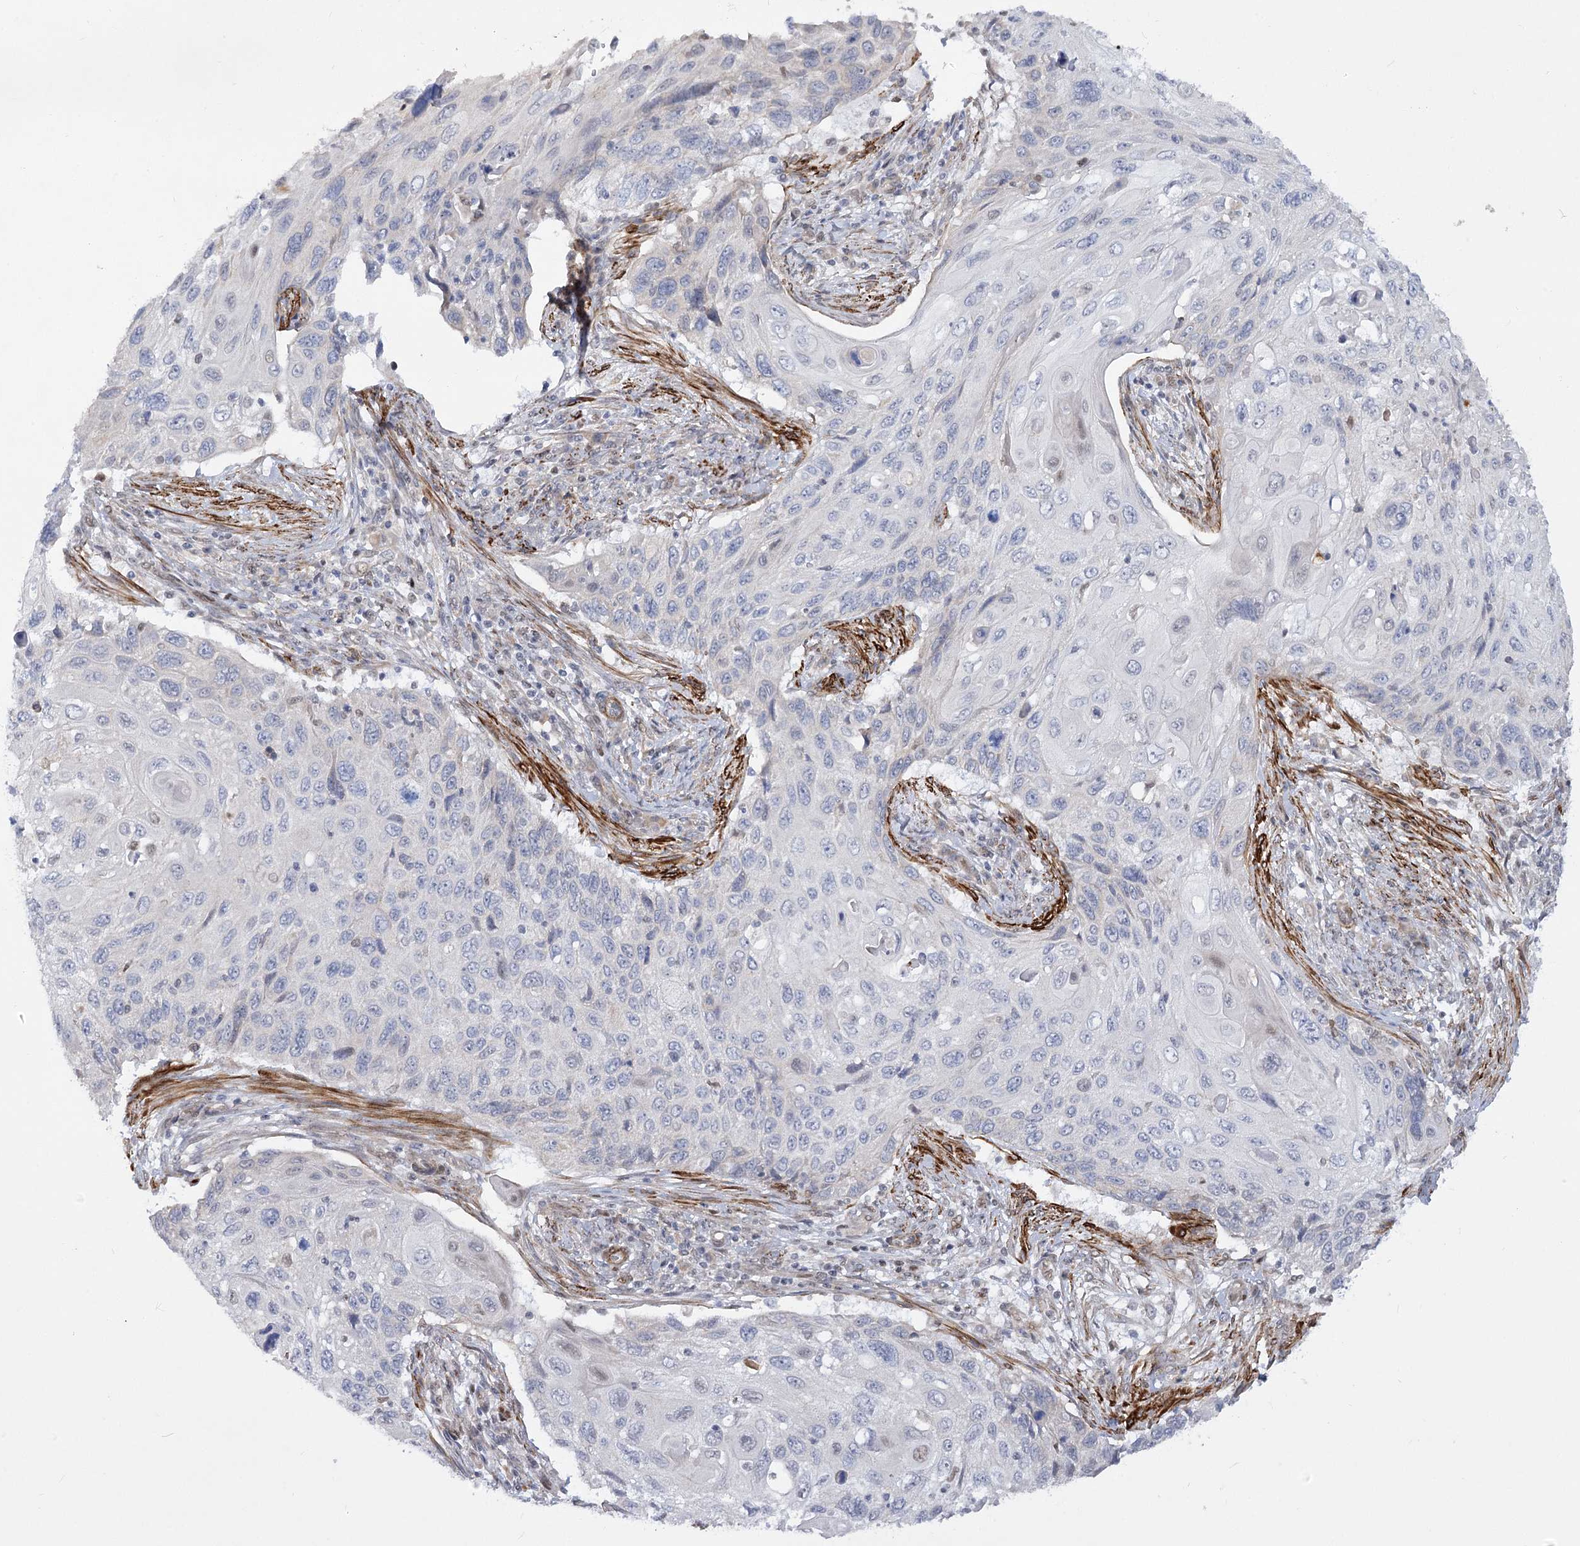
{"staining": {"intensity": "negative", "quantity": "none", "location": "none"}, "tissue": "cervical cancer", "cell_type": "Tumor cells", "image_type": "cancer", "snomed": [{"axis": "morphology", "description": "Squamous cell carcinoma, NOS"}, {"axis": "topography", "description": "Cervix"}], "caption": "Image shows no significant protein staining in tumor cells of squamous cell carcinoma (cervical).", "gene": "ARSI", "patient": {"sex": "female", "age": 70}}